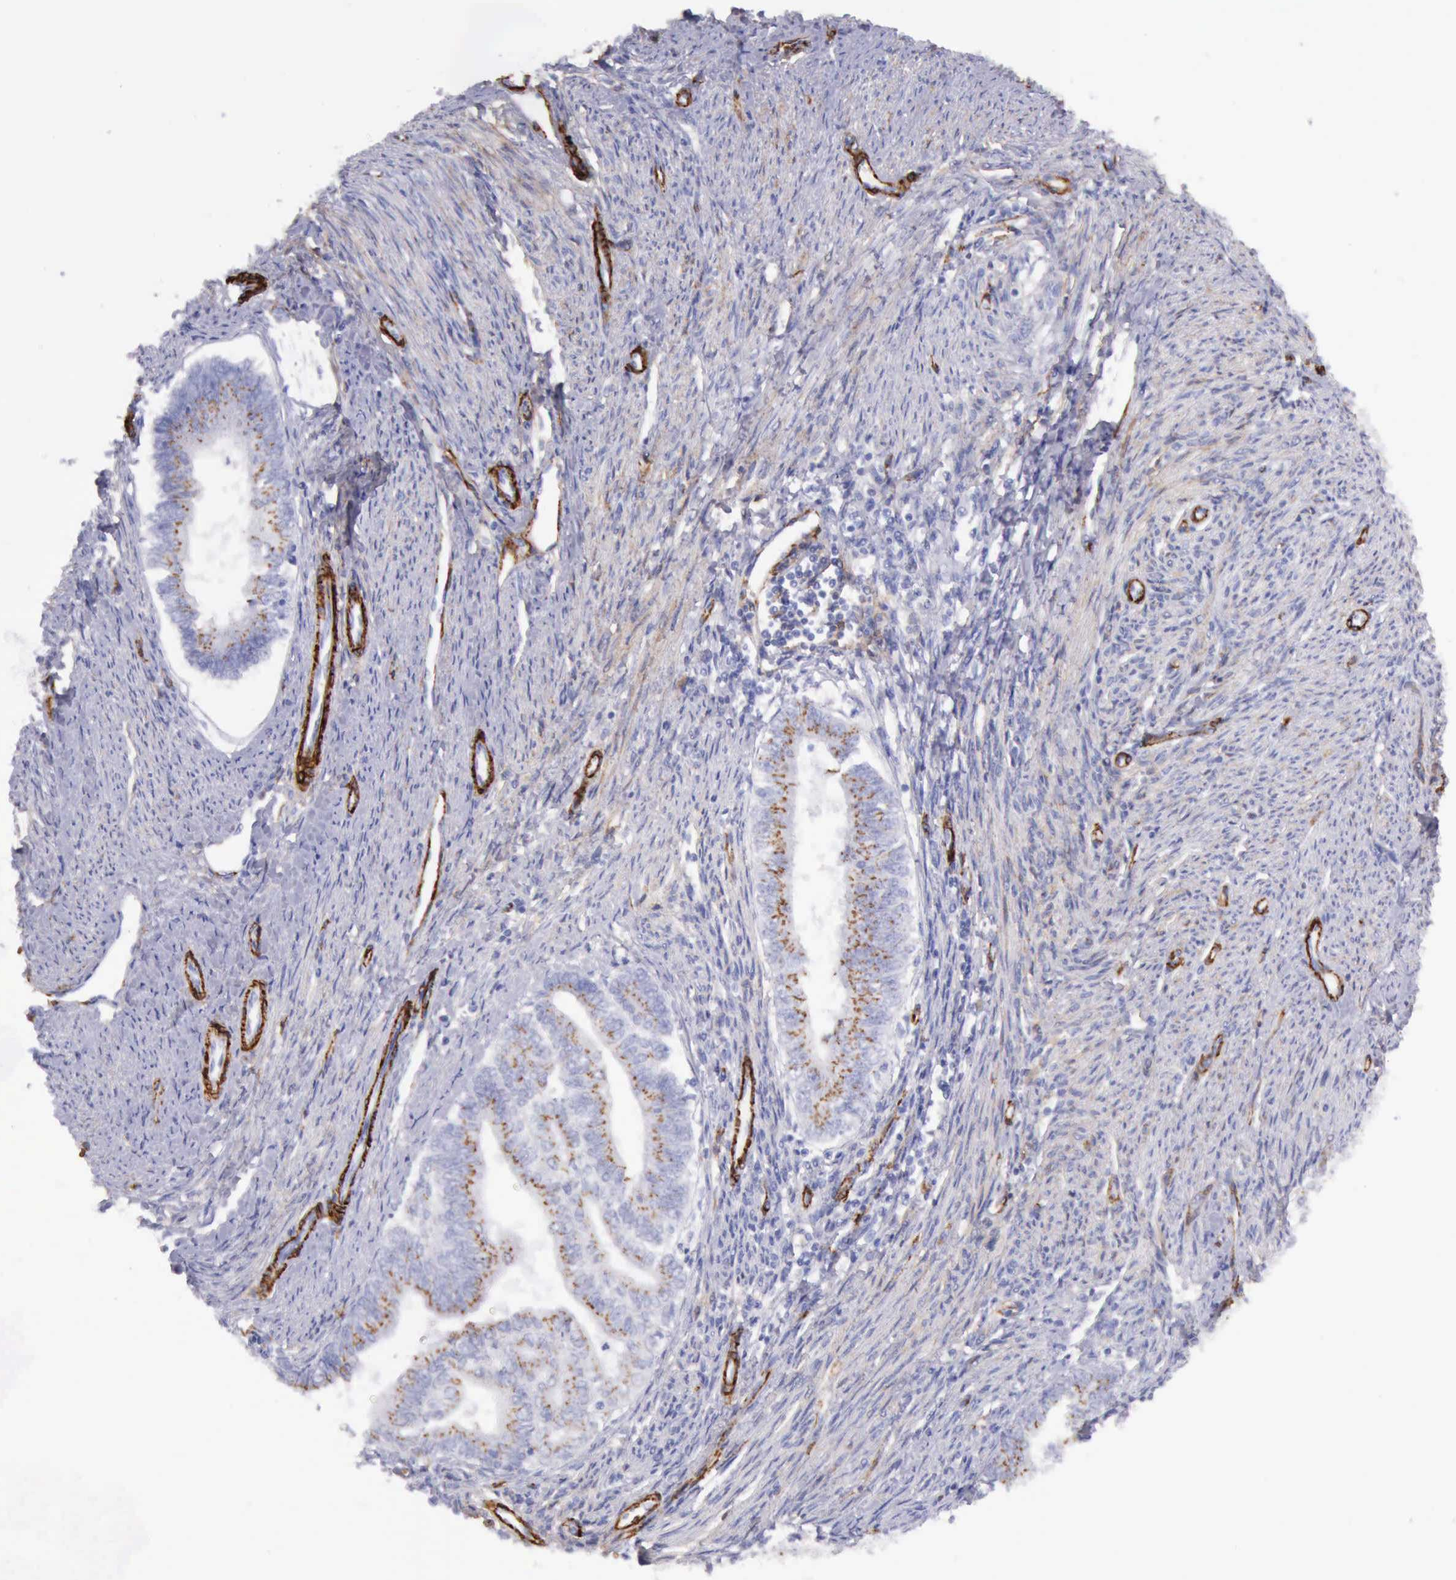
{"staining": {"intensity": "moderate", "quantity": ">75%", "location": "cytoplasmic/membranous"}, "tissue": "endometrial cancer", "cell_type": "Tumor cells", "image_type": "cancer", "snomed": [{"axis": "morphology", "description": "Adenocarcinoma, NOS"}, {"axis": "topography", "description": "Endometrium"}], "caption": "The immunohistochemical stain labels moderate cytoplasmic/membranous positivity in tumor cells of endometrial adenocarcinoma tissue. (DAB = brown stain, brightfield microscopy at high magnification).", "gene": "AOC3", "patient": {"sex": "female", "age": 66}}